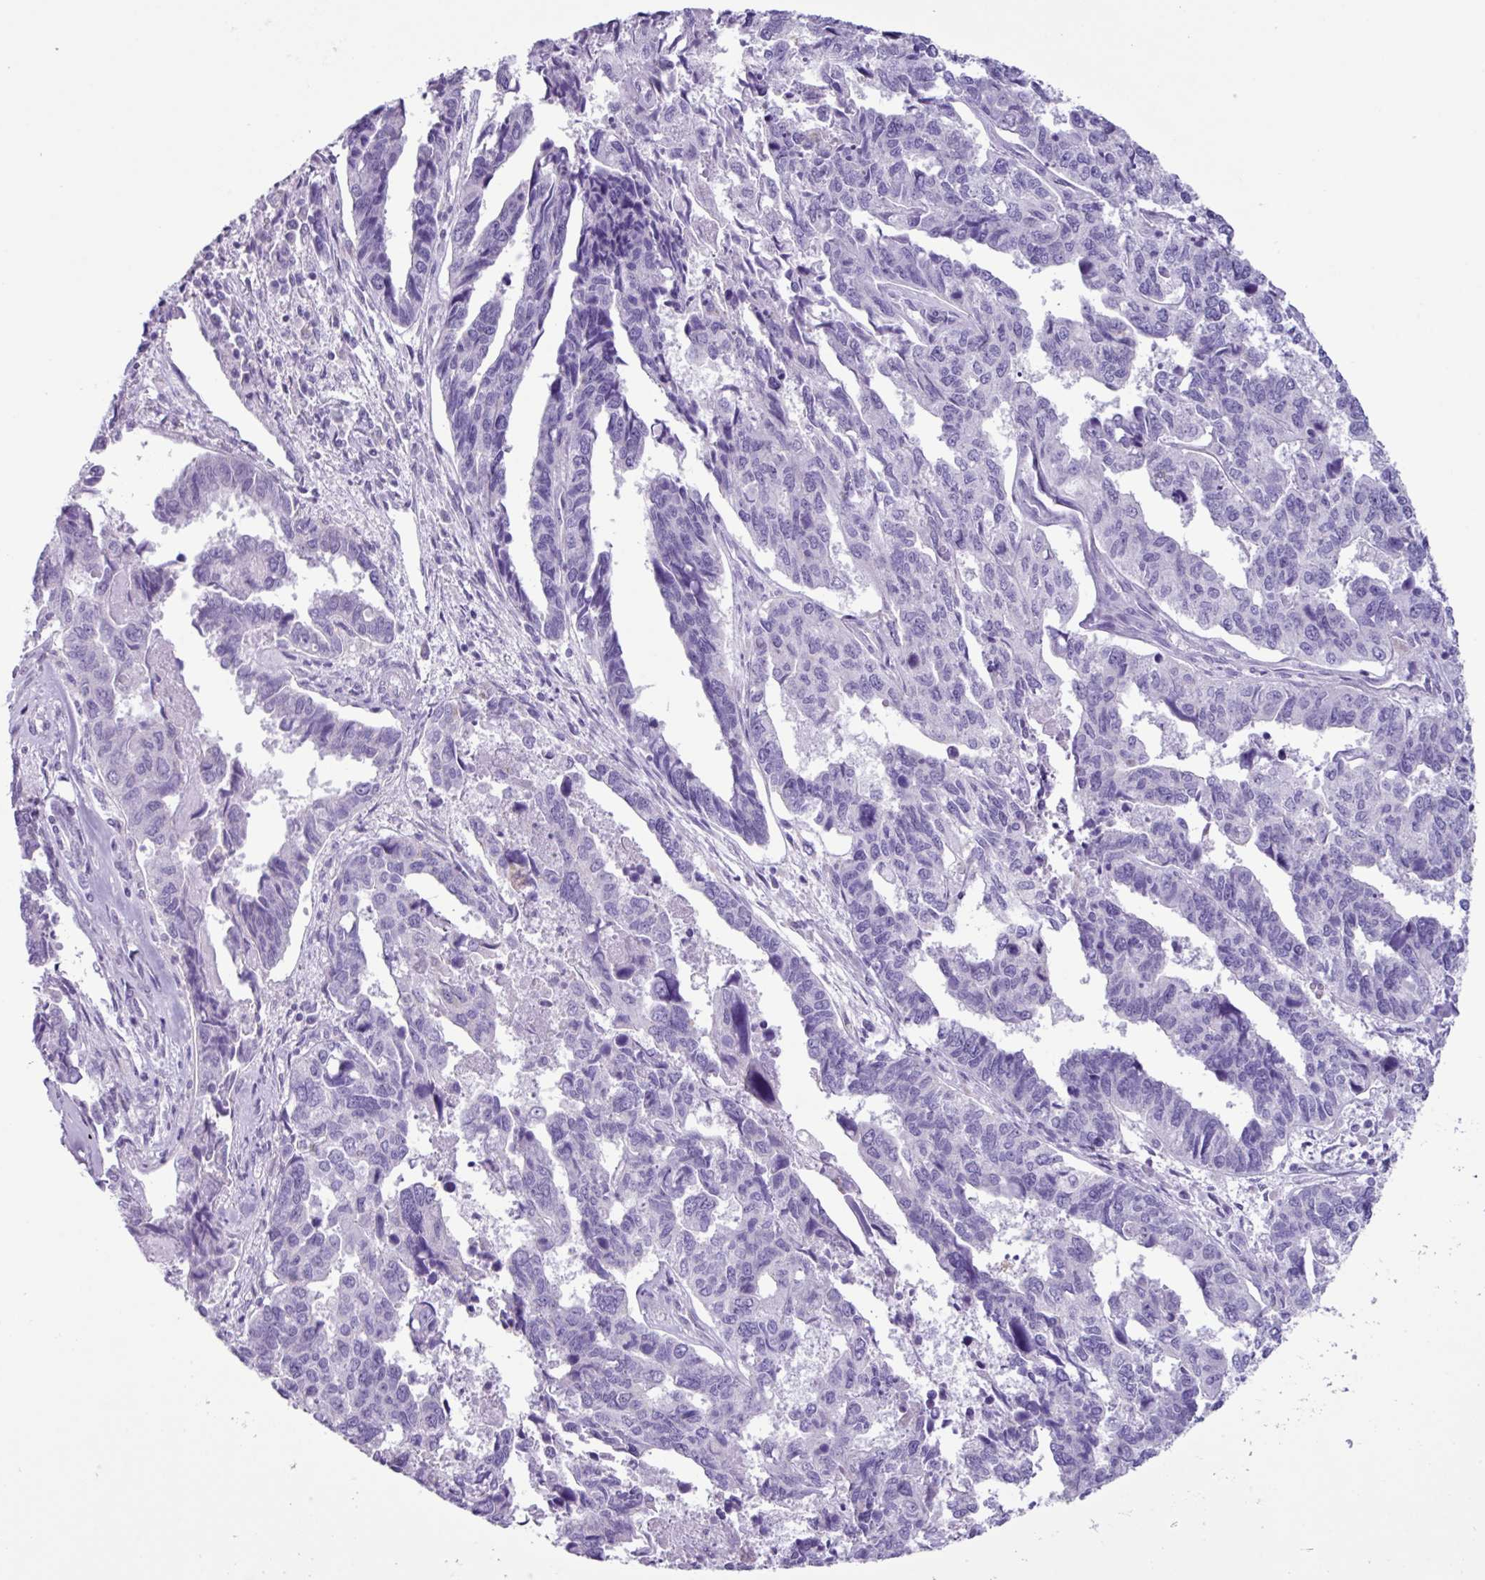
{"staining": {"intensity": "negative", "quantity": "none", "location": "none"}, "tissue": "endometrial cancer", "cell_type": "Tumor cells", "image_type": "cancer", "snomed": [{"axis": "morphology", "description": "Adenocarcinoma, NOS"}, {"axis": "topography", "description": "Endometrium"}], "caption": "A histopathology image of human endometrial cancer is negative for staining in tumor cells. (Immunohistochemistry, brightfield microscopy, high magnification).", "gene": "AGO3", "patient": {"sex": "female", "age": 73}}